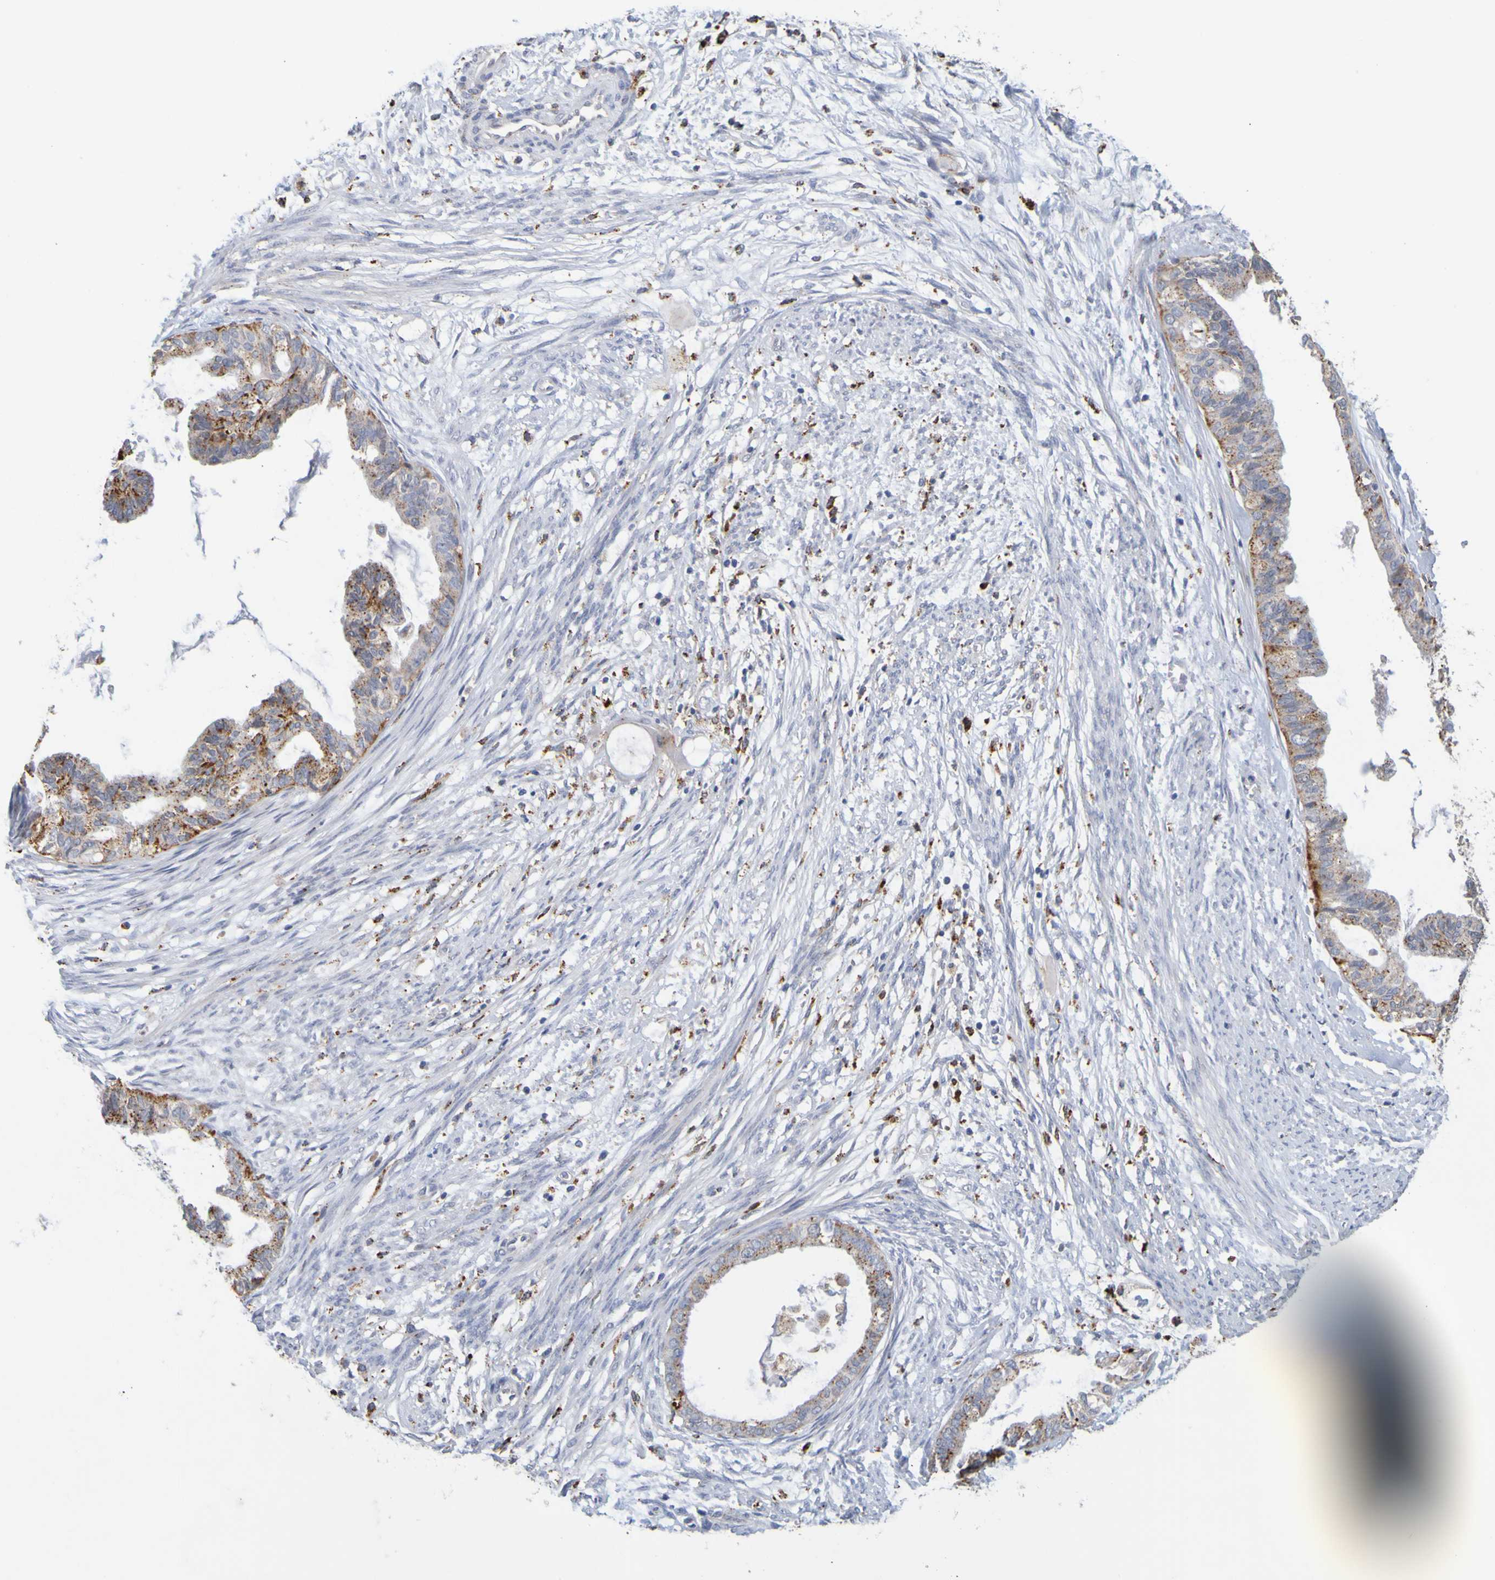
{"staining": {"intensity": "strong", "quantity": ">75%", "location": "cytoplasmic/membranous"}, "tissue": "cervical cancer", "cell_type": "Tumor cells", "image_type": "cancer", "snomed": [{"axis": "morphology", "description": "Normal tissue, NOS"}, {"axis": "morphology", "description": "Adenocarcinoma, NOS"}, {"axis": "topography", "description": "Cervix"}, {"axis": "topography", "description": "Endometrium"}], "caption": "Strong cytoplasmic/membranous expression for a protein is seen in approximately >75% of tumor cells of cervical cancer (adenocarcinoma) using IHC.", "gene": "TPH1", "patient": {"sex": "female", "age": 86}}